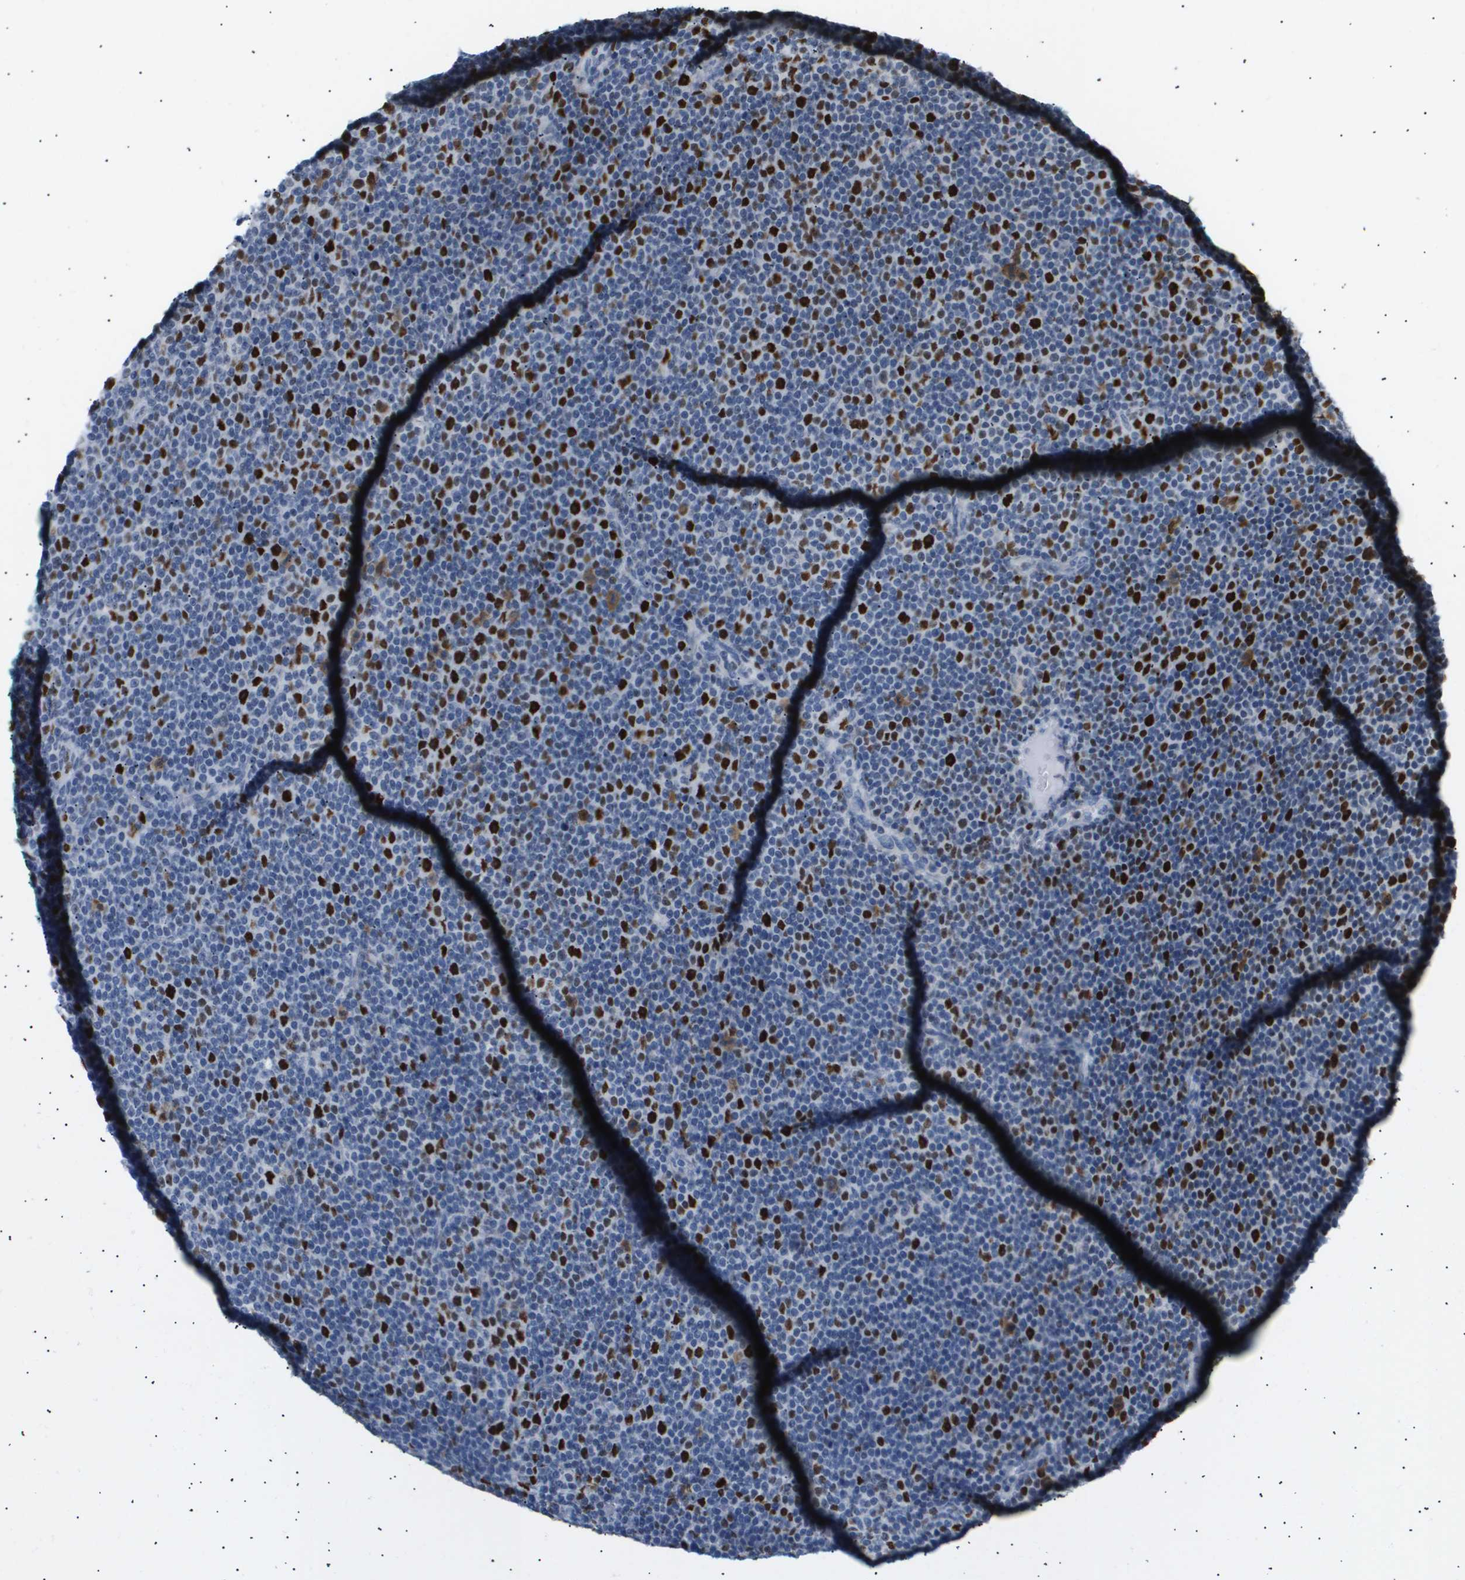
{"staining": {"intensity": "strong", "quantity": ">75%", "location": "nuclear"}, "tissue": "lymphoma", "cell_type": "Tumor cells", "image_type": "cancer", "snomed": [{"axis": "morphology", "description": "Malignant lymphoma, non-Hodgkin's type, Low grade"}, {"axis": "topography", "description": "Lymph node"}], "caption": "Lymphoma stained with a protein marker reveals strong staining in tumor cells.", "gene": "ANAPC2", "patient": {"sex": "female", "age": 67}}